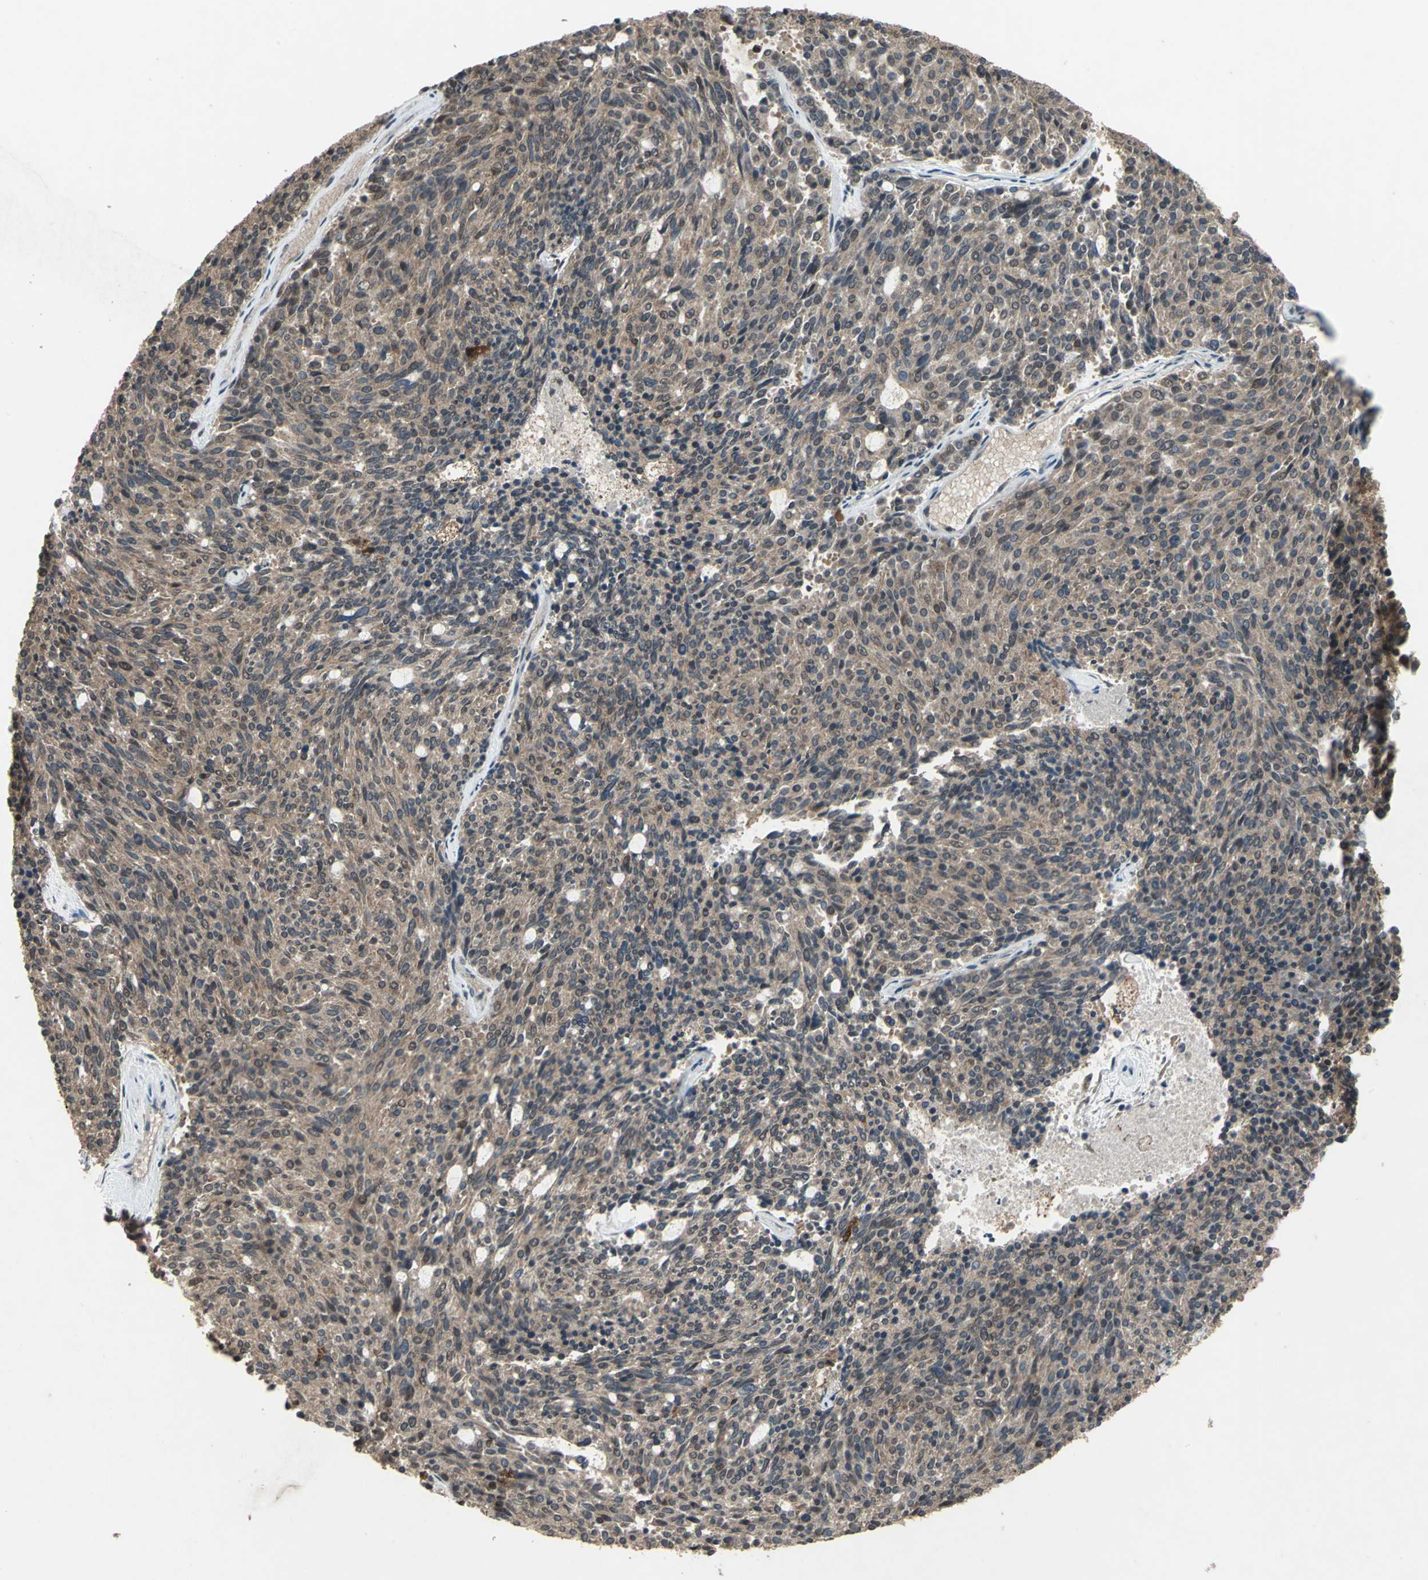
{"staining": {"intensity": "moderate", "quantity": "25%-75%", "location": "cytoplasmic/membranous"}, "tissue": "carcinoid", "cell_type": "Tumor cells", "image_type": "cancer", "snomed": [{"axis": "morphology", "description": "Carcinoid, malignant, NOS"}, {"axis": "topography", "description": "Pancreas"}], "caption": "IHC histopathology image of neoplastic tissue: human carcinoid stained using immunohistochemistry shows medium levels of moderate protein expression localized specifically in the cytoplasmic/membranous of tumor cells, appearing as a cytoplasmic/membranous brown color.", "gene": "PYCARD", "patient": {"sex": "female", "age": 54}}